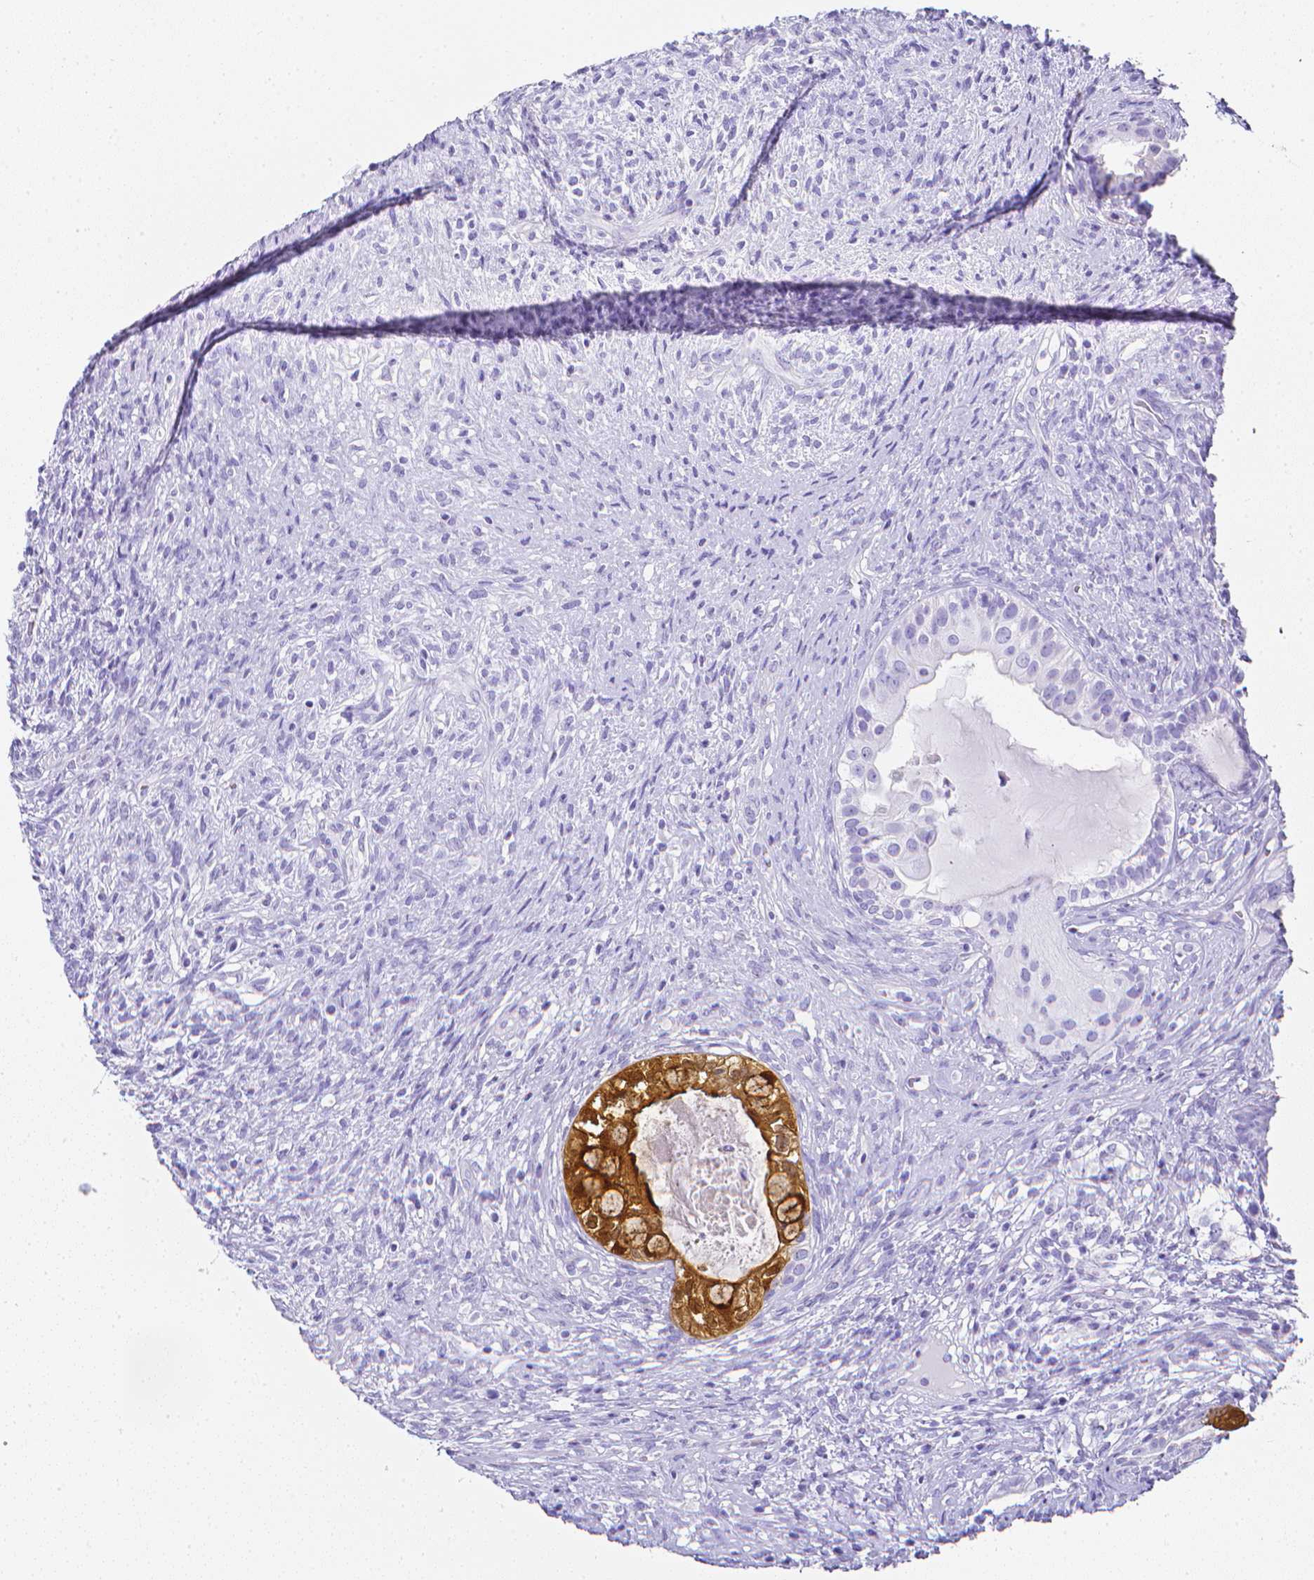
{"staining": {"intensity": "strong", "quantity": ">75%", "location": "cytoplasmic/membranous"}, "tissue": "testis cancer", "cell_type": "Tumor cells", "image_type": "cancer", "snomed": [{"axis": "morphology", "description": "Seminoma, NOS"}, {"axis": "morphology", "description": "Carcinoma, Embryonal, NOS"}, {"axis": "topography", "description": "Testis"}], "caption": "Testis cancer stained for a protein (brown) reveals strong cytoplasmic/membranous positive staining in about >75% of tumor cells.", "gene": "LGALS4", "patient": {"sex": "male", "age": 41}}